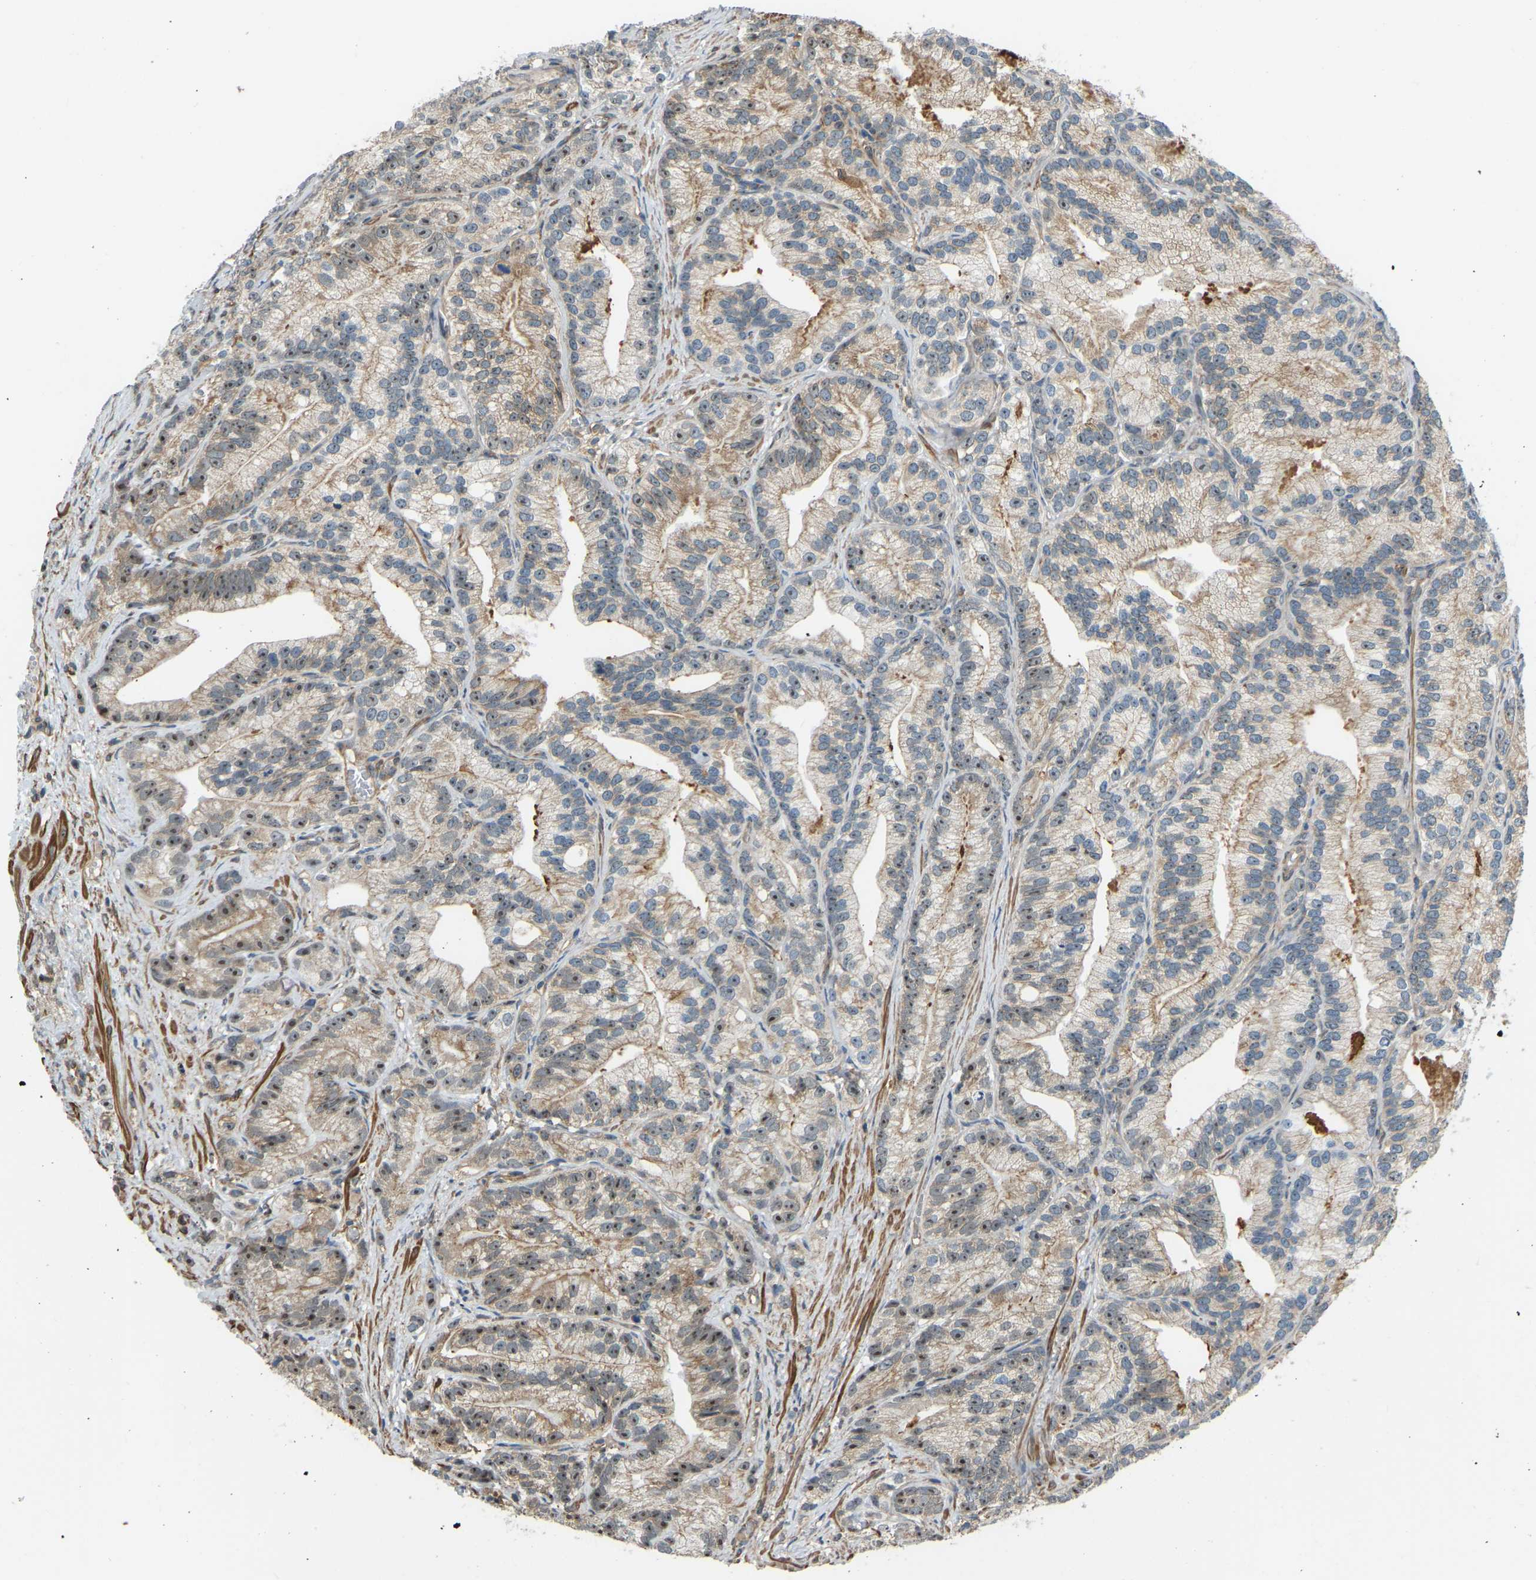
{"staining": {"intensity": "moderate", "quantity": "25%-75%", "location": "nuclear"}, "tissue": "prostate cancer", "cell_type": "Tumor cells", "image_type": "cancer", "snomed": [{"axis": "morphology", "description": "Adenocarcinoma, Low grade"}, {"axis": "topography", "description": "Prostate"}], "caption": "Moderate nuclear expression is present in approximately 25%-75% of tumor cells in prostate low-grade adenocarcinoma. (DAB (3,3'-diaminobenzidine) = brown stain, brightfield microscopy at high magnification).", "gene": "OS9", "patient": {"sex": "male", "age": 89}}